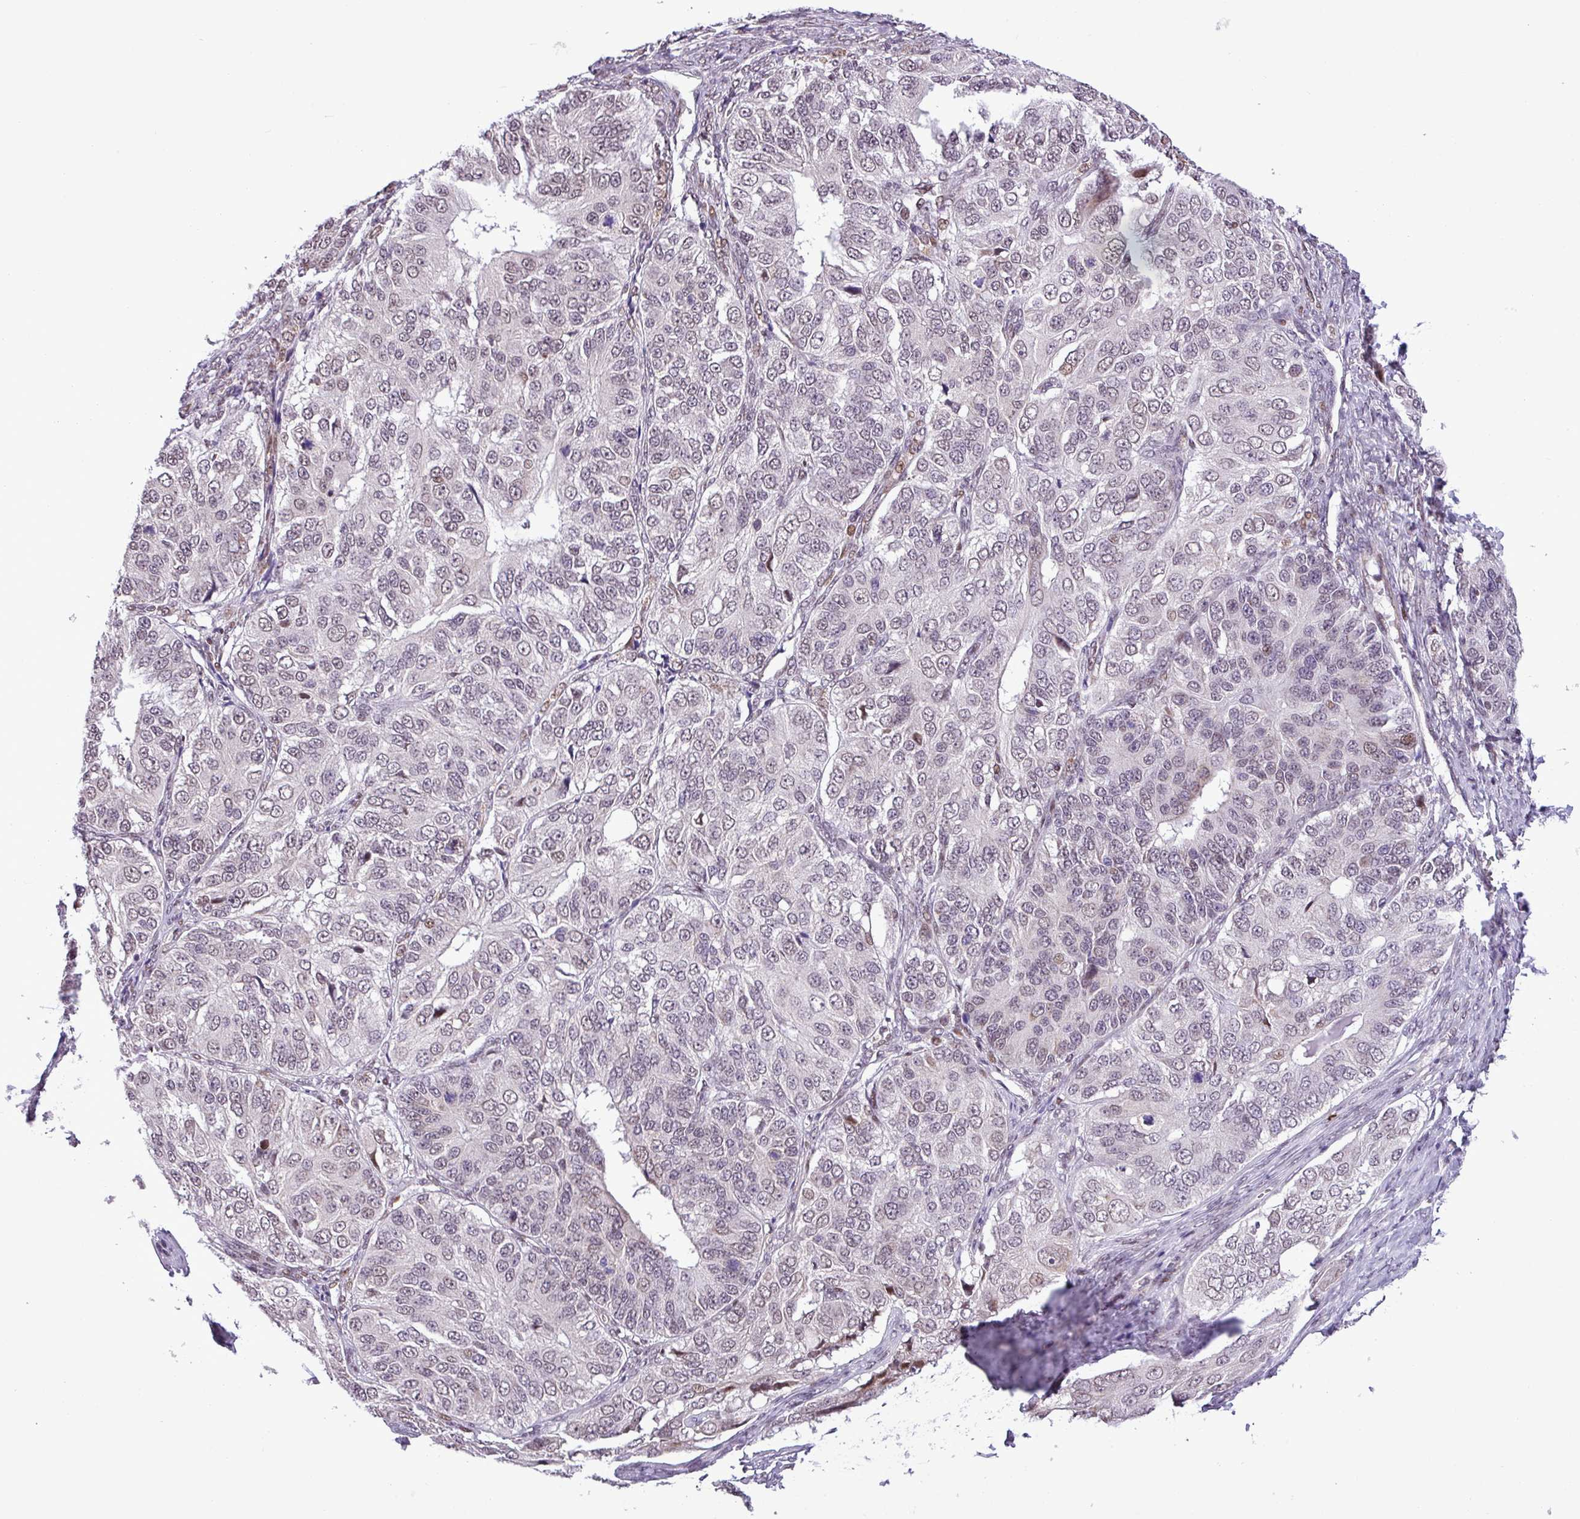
{"staining": {"intensity": "moderate", "quantity": "<25%", "location": "nuclear"}, "tissue": "ovarian cancer", "cell_type": "Tumor cells", "image_type": "cancer", "snomed": [{"axis": "morphology", "description": "Carcinoma, endometroid"}, {"axis": "topography", "description": "Ovary"}], "caption": "IHC image of neoplastic tissue: ovarian endometroid carcinoma stained using IHC reveals low levels of moderate protein expression localized specifically in the nuclear of tumor cells, appearing as a nuclear brown color.", "gene": "ZNF354A", "patient": {"sex": "female", "age": 51}}